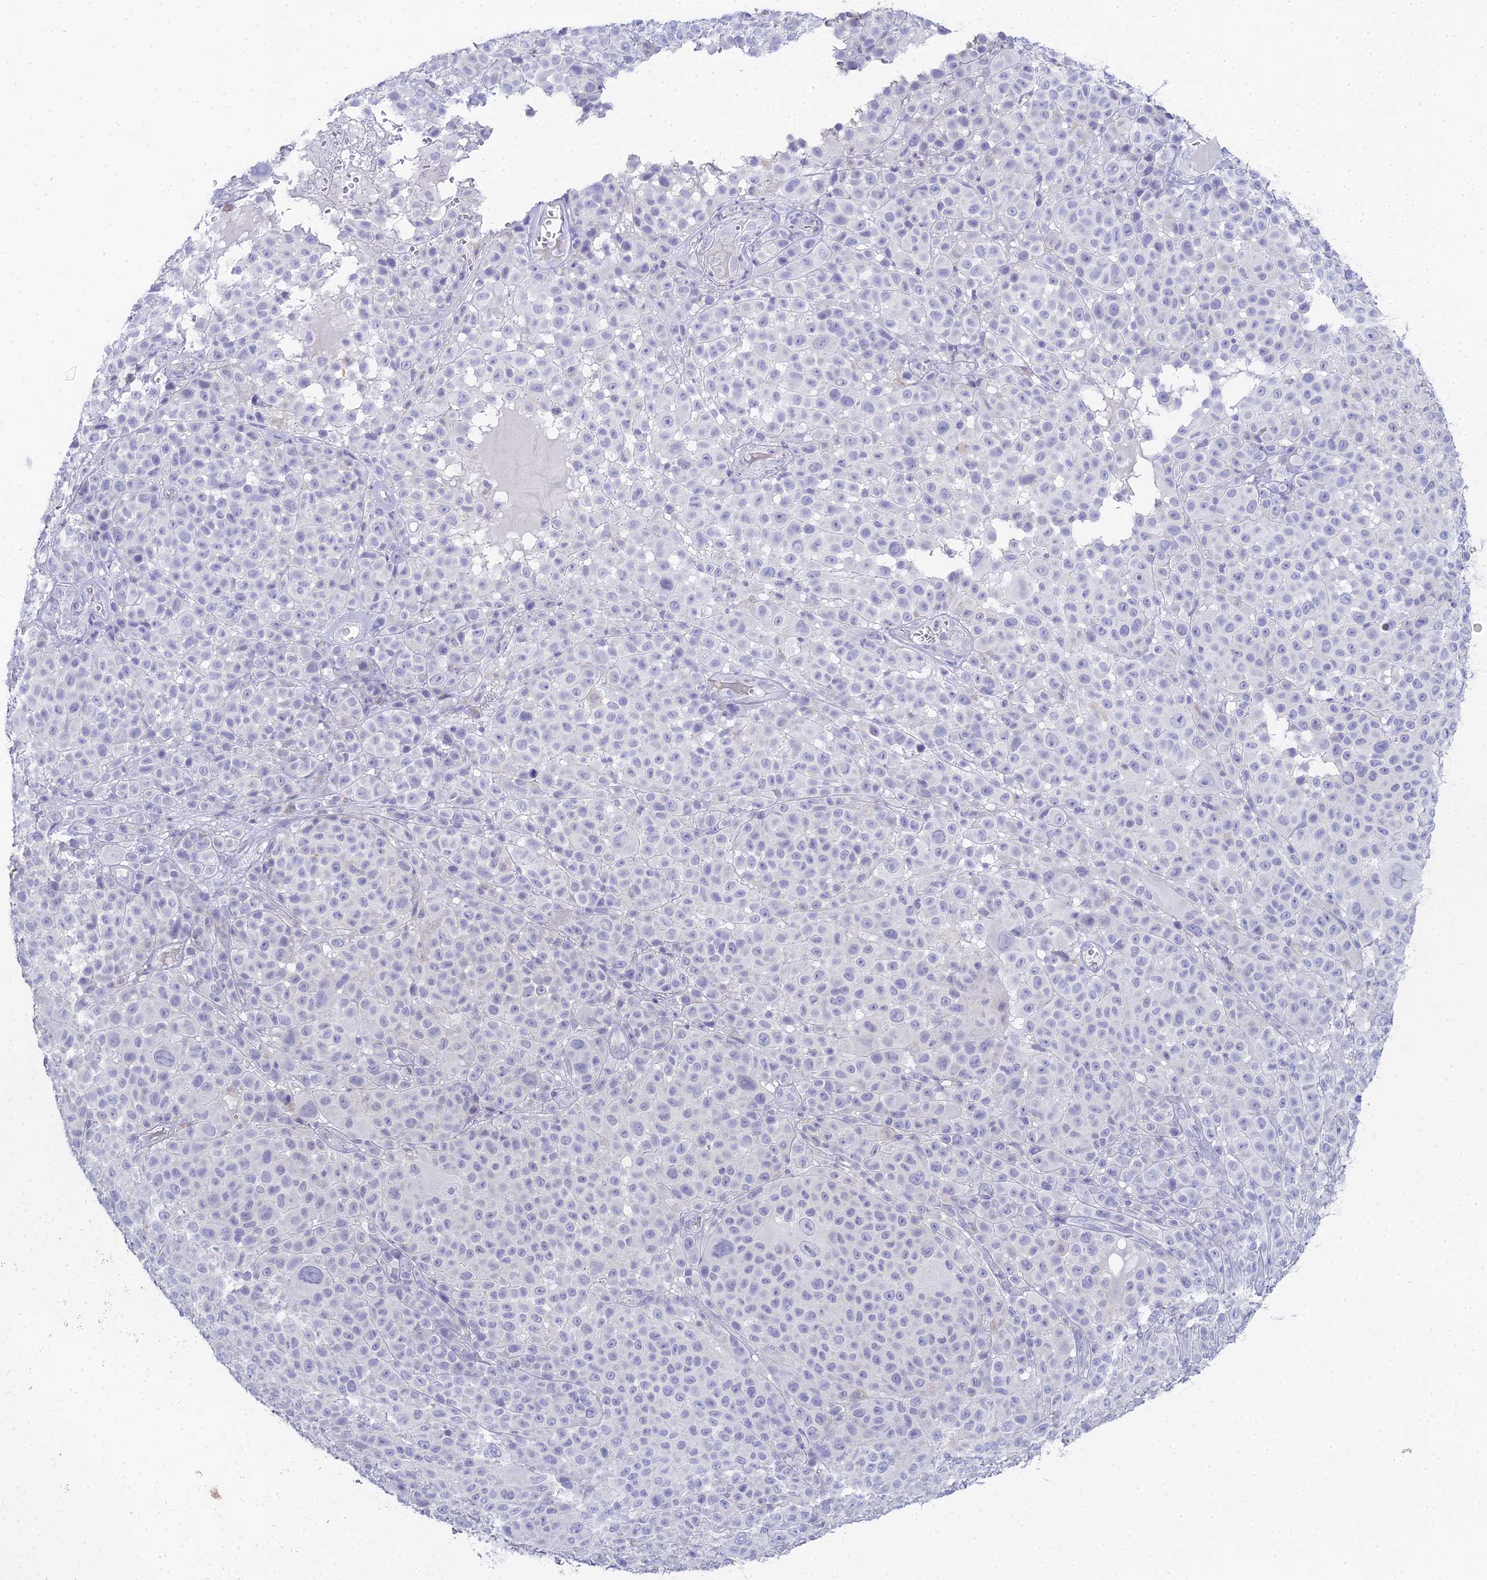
{"staining": {"intensity": "negative", "quantity": "none", "location": "none"}, "tissue": "melanoma", "cell_type": "Tumor cells", "image_type": "cancer", "snomed": [{"axis": "morphology", "description": "Malignant melanoma, NOS"}, {"axis": "topography", "description": "Skin"}], "caption": "There is no significant staining in tumor cells of malignant melanoma.", "gene": "S100A7", "patient": {"sex": "female", "age": 94}}